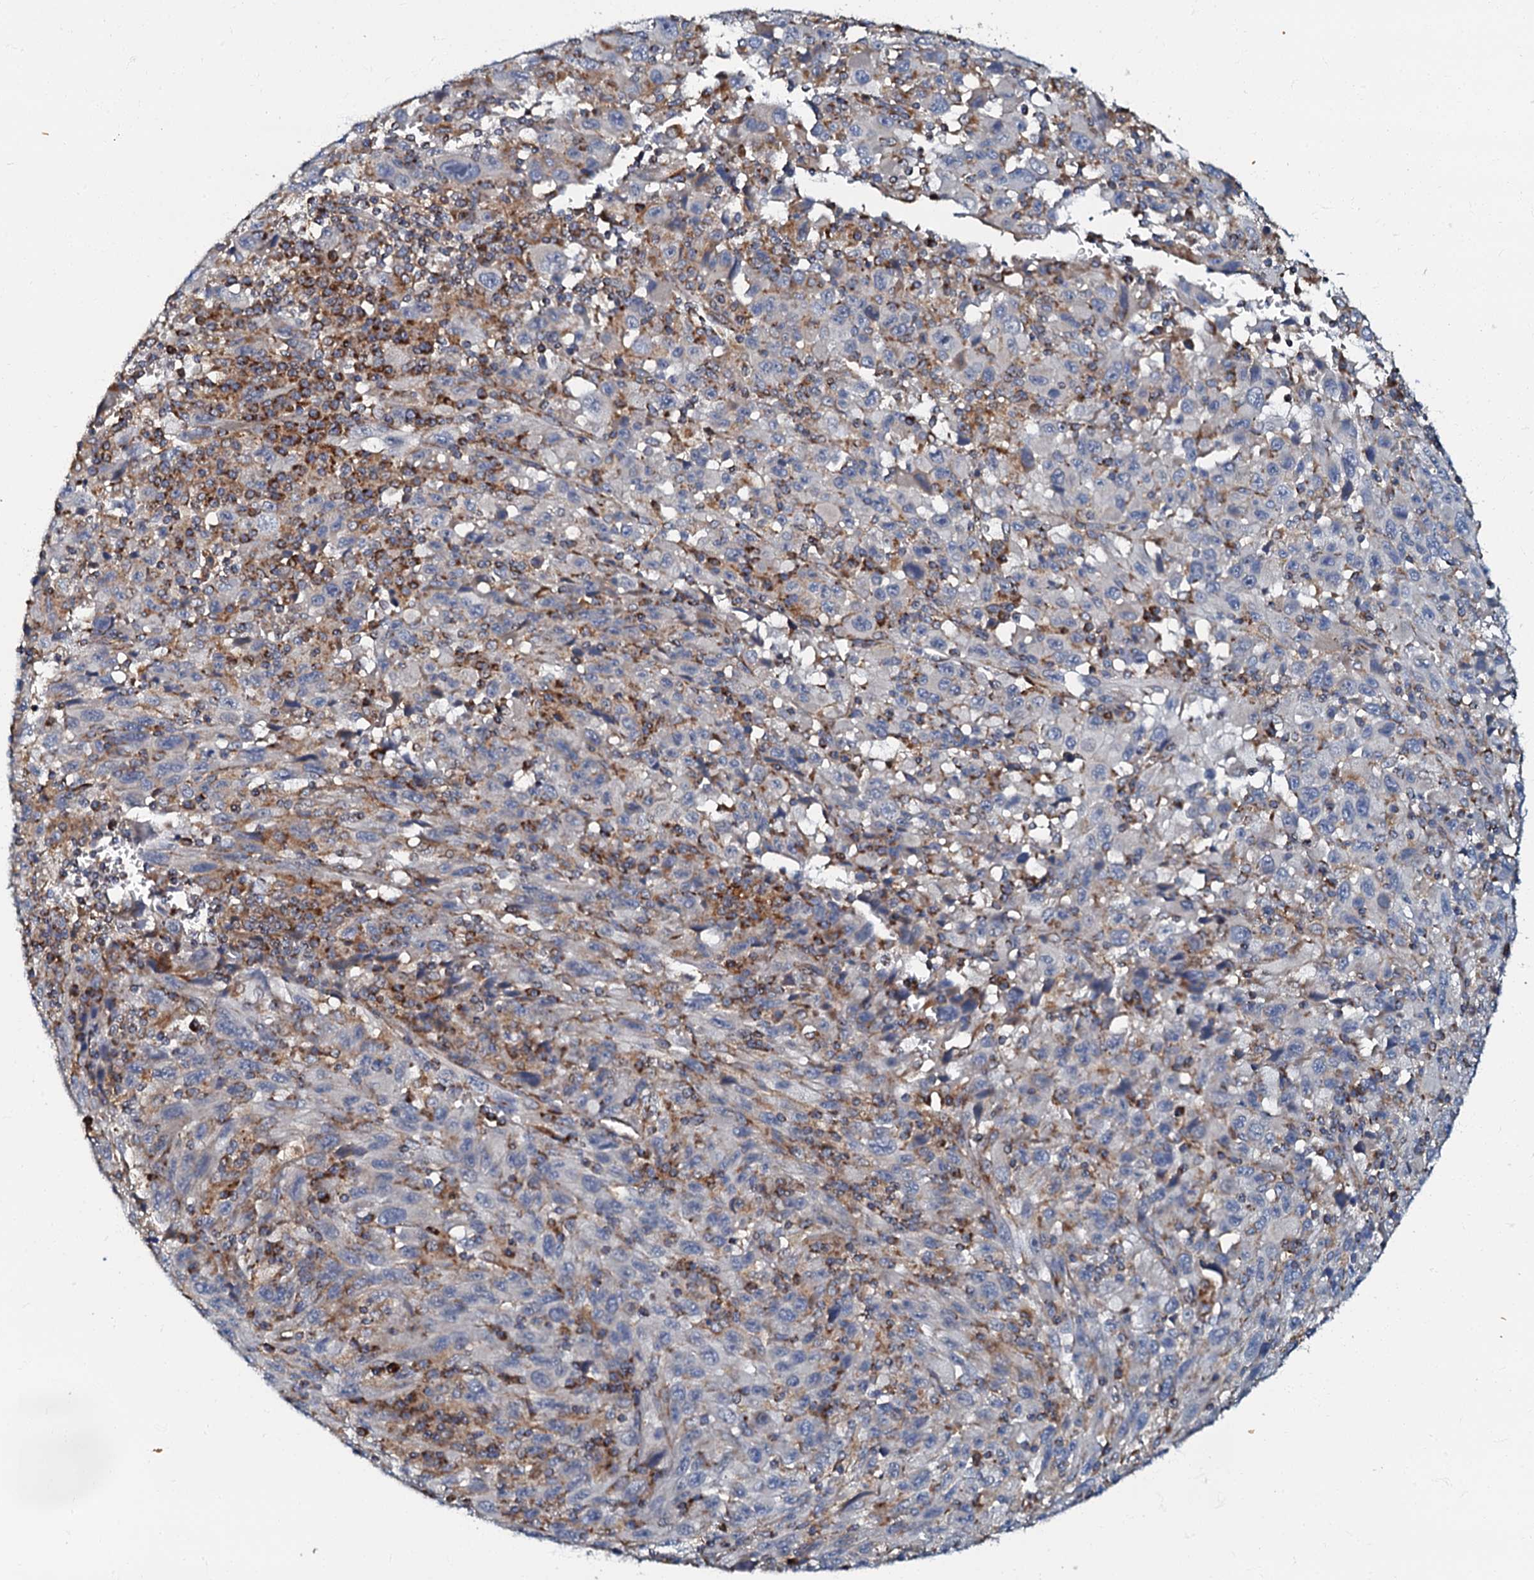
{"staining": {"intensity": "negative", "quantity": "none", "location": "none"}, "tissue": "melanoma", "cell_type": "Tumor cells", "image_type": "cancer", "snomed": [{"axis": "morphology", "description": "Malignant melanoma, Metastatic site"}, {"axis": "topography", "description": "Skin"}], "caption": "A histopathology image of malignant melanoma (metastatic site) stained for a protein exhibits no brown staining in tumor cells. (DAB IHC visualized using brightfield microscopy, high magnification).", "gene": "NDUFA12", "patient": {"sex": "female", "age": 56}}